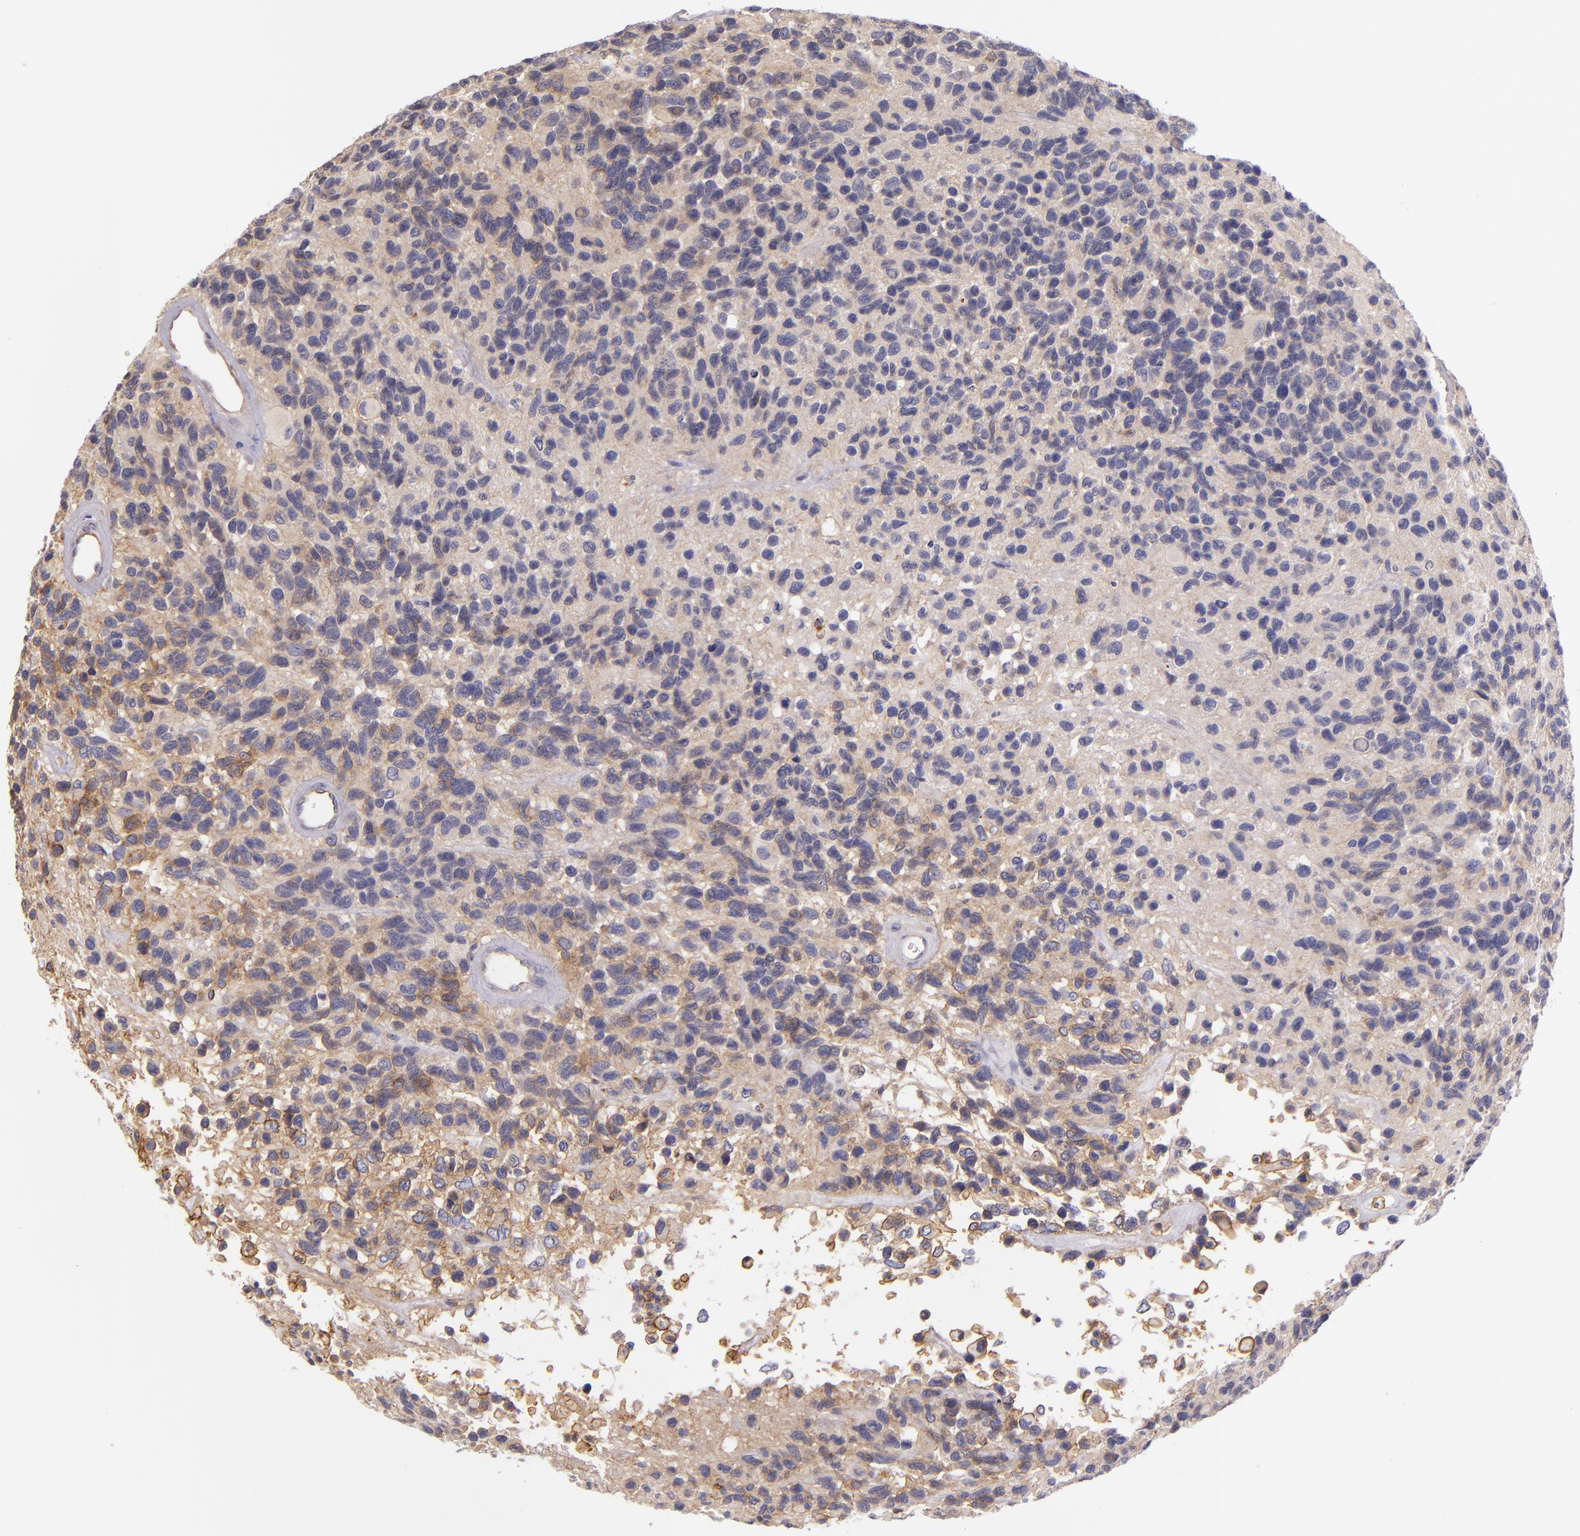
{"staining": {"intensity": "negative", "quantity": "none", "location": "none"}, "tissue": "glioma", "cell_type": "Tumor cells", "image_type": "cancer", "snomed": [{"axis": "morphology", "description": "Glioma, malignant, High grade"}, {"axis": "topography", "description": "Brain"}], "caption": "Human glioma stained for a protein using IHC shows no positivity in tumor cells.", "gene": "CTSF", "patient": {"sex": "male", "age": 77}}